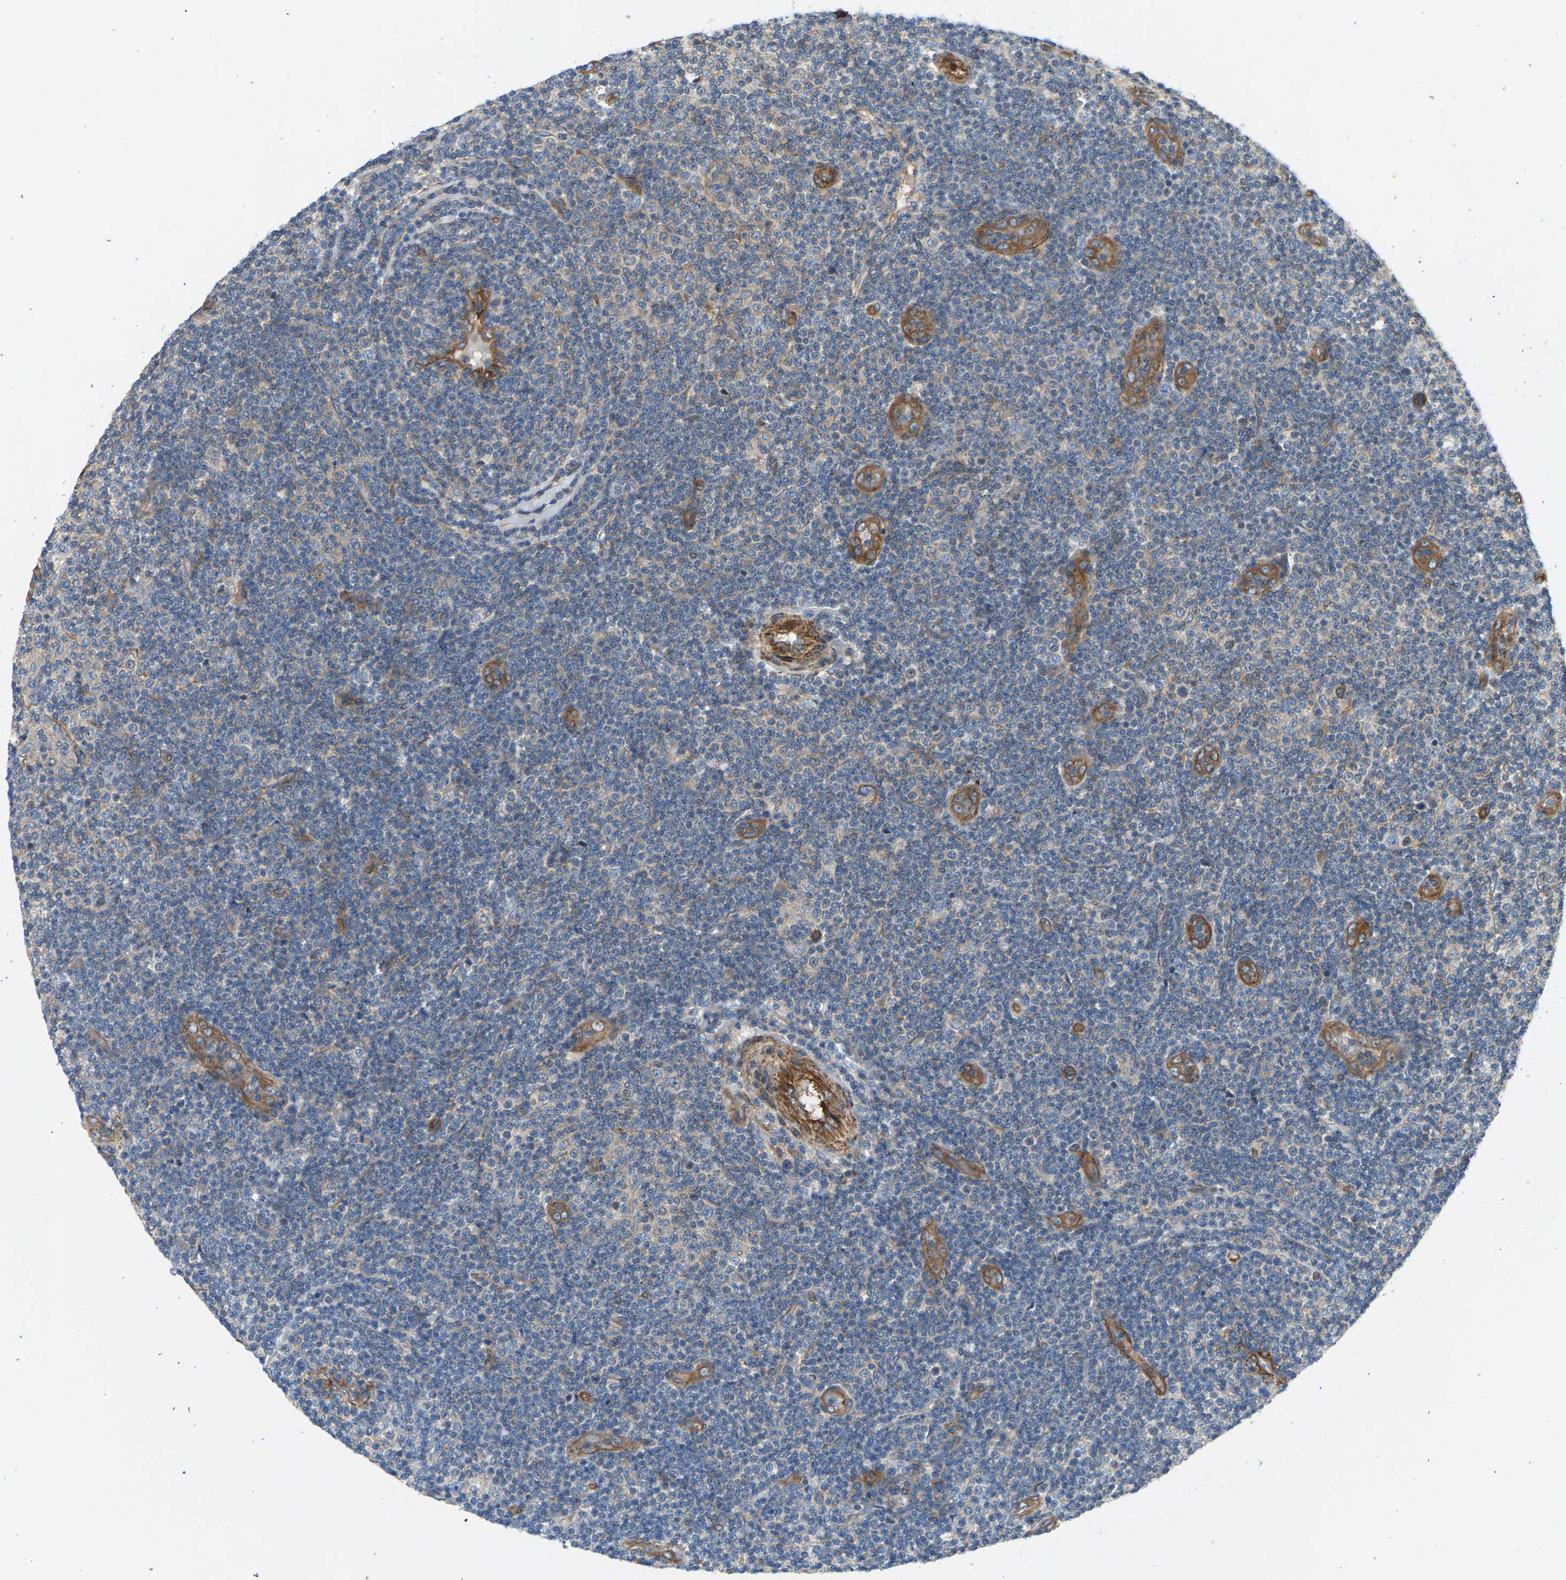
{"staining": {"intensity": "negative", "quantity": "none", "location": "none"}, "tissue": "lymphoma", "cell_type": "Tumor cells", "image_type": "cancer", "snomed": [{"axis": "morphology", "description": "Malignant lymphoma, non-Hodgkin's type, Low grade"}, {"axis": "topography", "description": "Lymph node"}], "caption": "Immunohistochemistry (IHC) of low-grade malignant lymphoma, non-Hodgkin's type exhibits no expression in tumor cells. (DAB (3,3'-diaminobenzidine) immunohistochemistry (IHC) with hematoxylin counter stain).", "gene": "PDCL", "patient": {"sex": "male", "age": 83}}